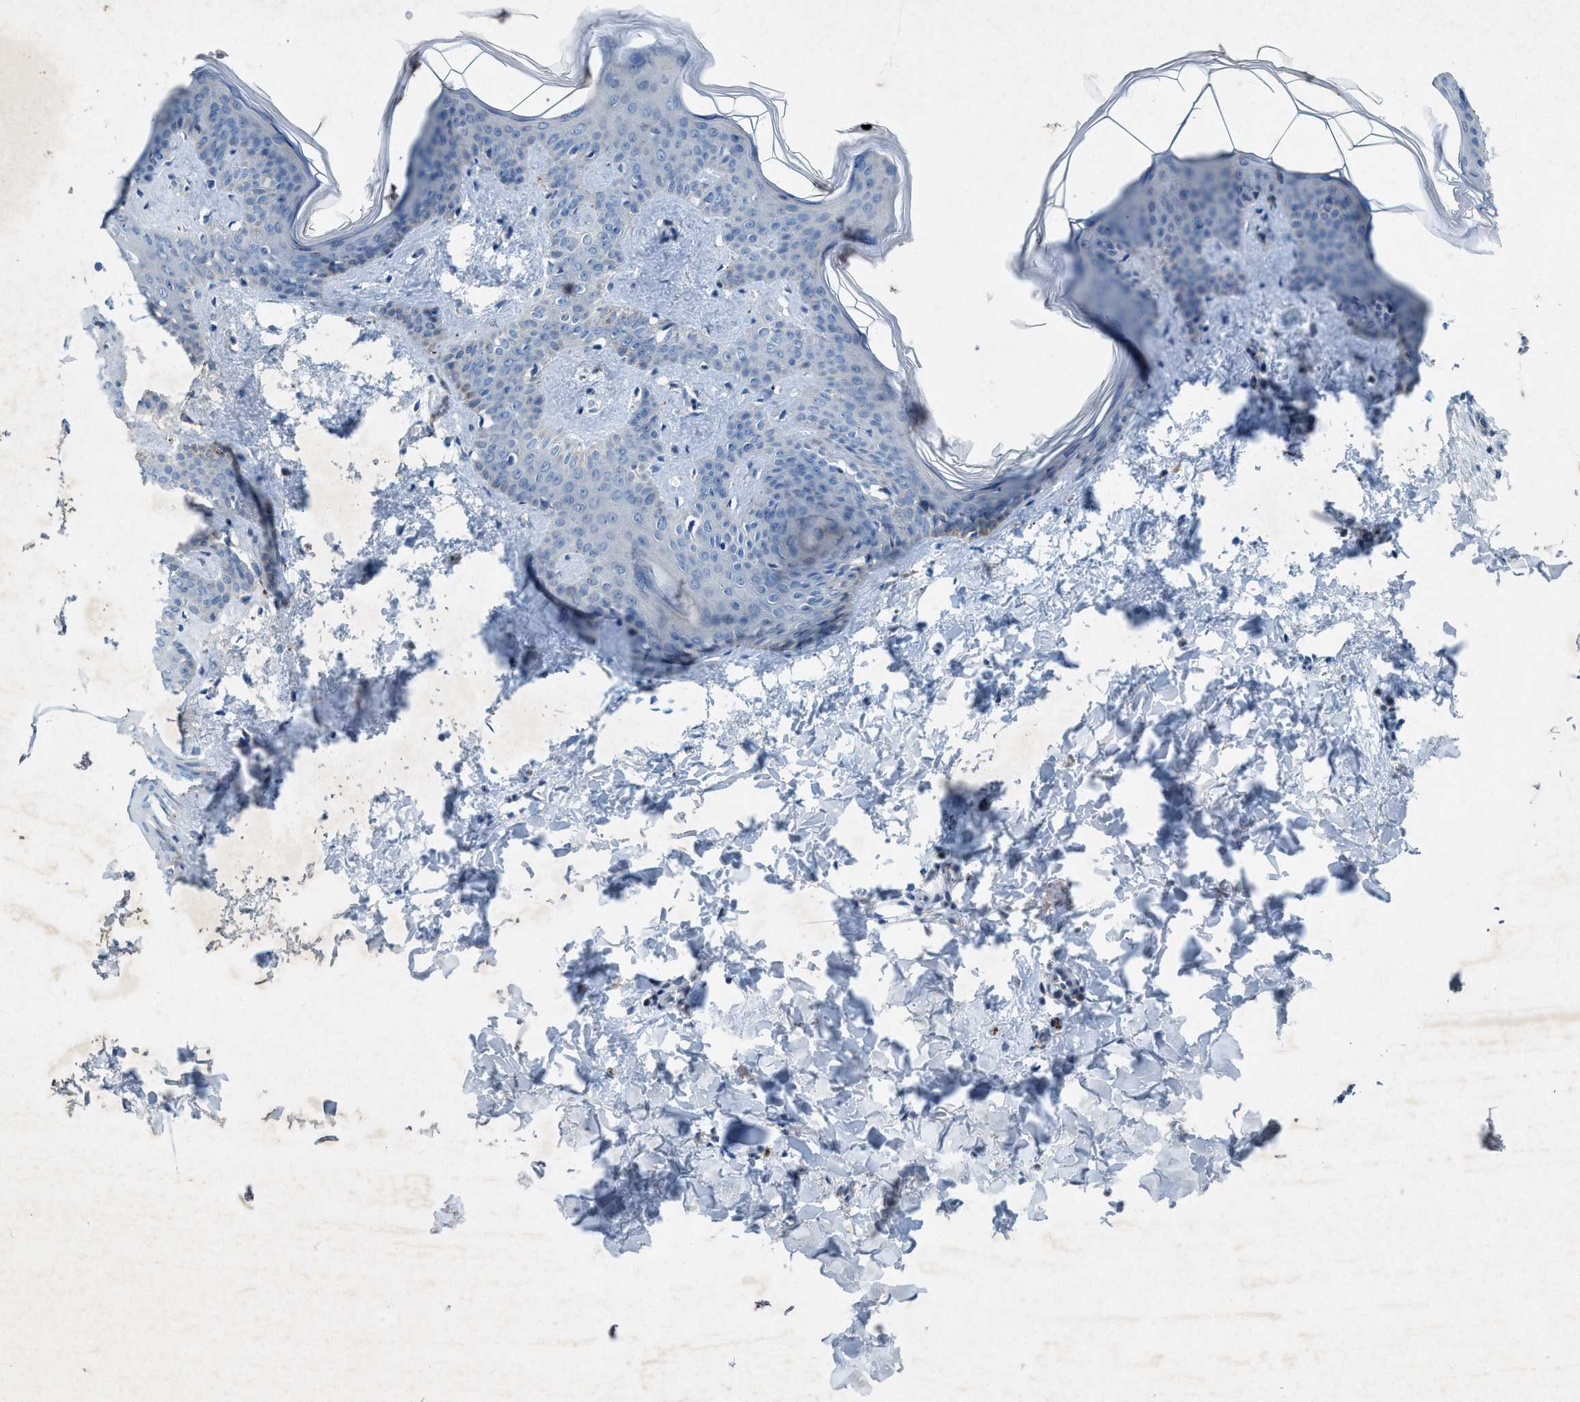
{"staining": {"intensity": "negative", "quantity": "none", "location": "none"}, "tissue": "skin", "cell_type": "Fibroblasts", "image_type": "normal", "snomed": [{"axis": "morphology", "description": "Normal tissue, NOS"}, {"axis": "topography", "description": "Skin"}], "caption": "Immunohistochemistry of benign skin exhibits no positivity in fibroblasts. (IHC, brightfield microscopy, high magnification).", "gene": "URGCP", "patient": {"sex": "female", "age": 17}}